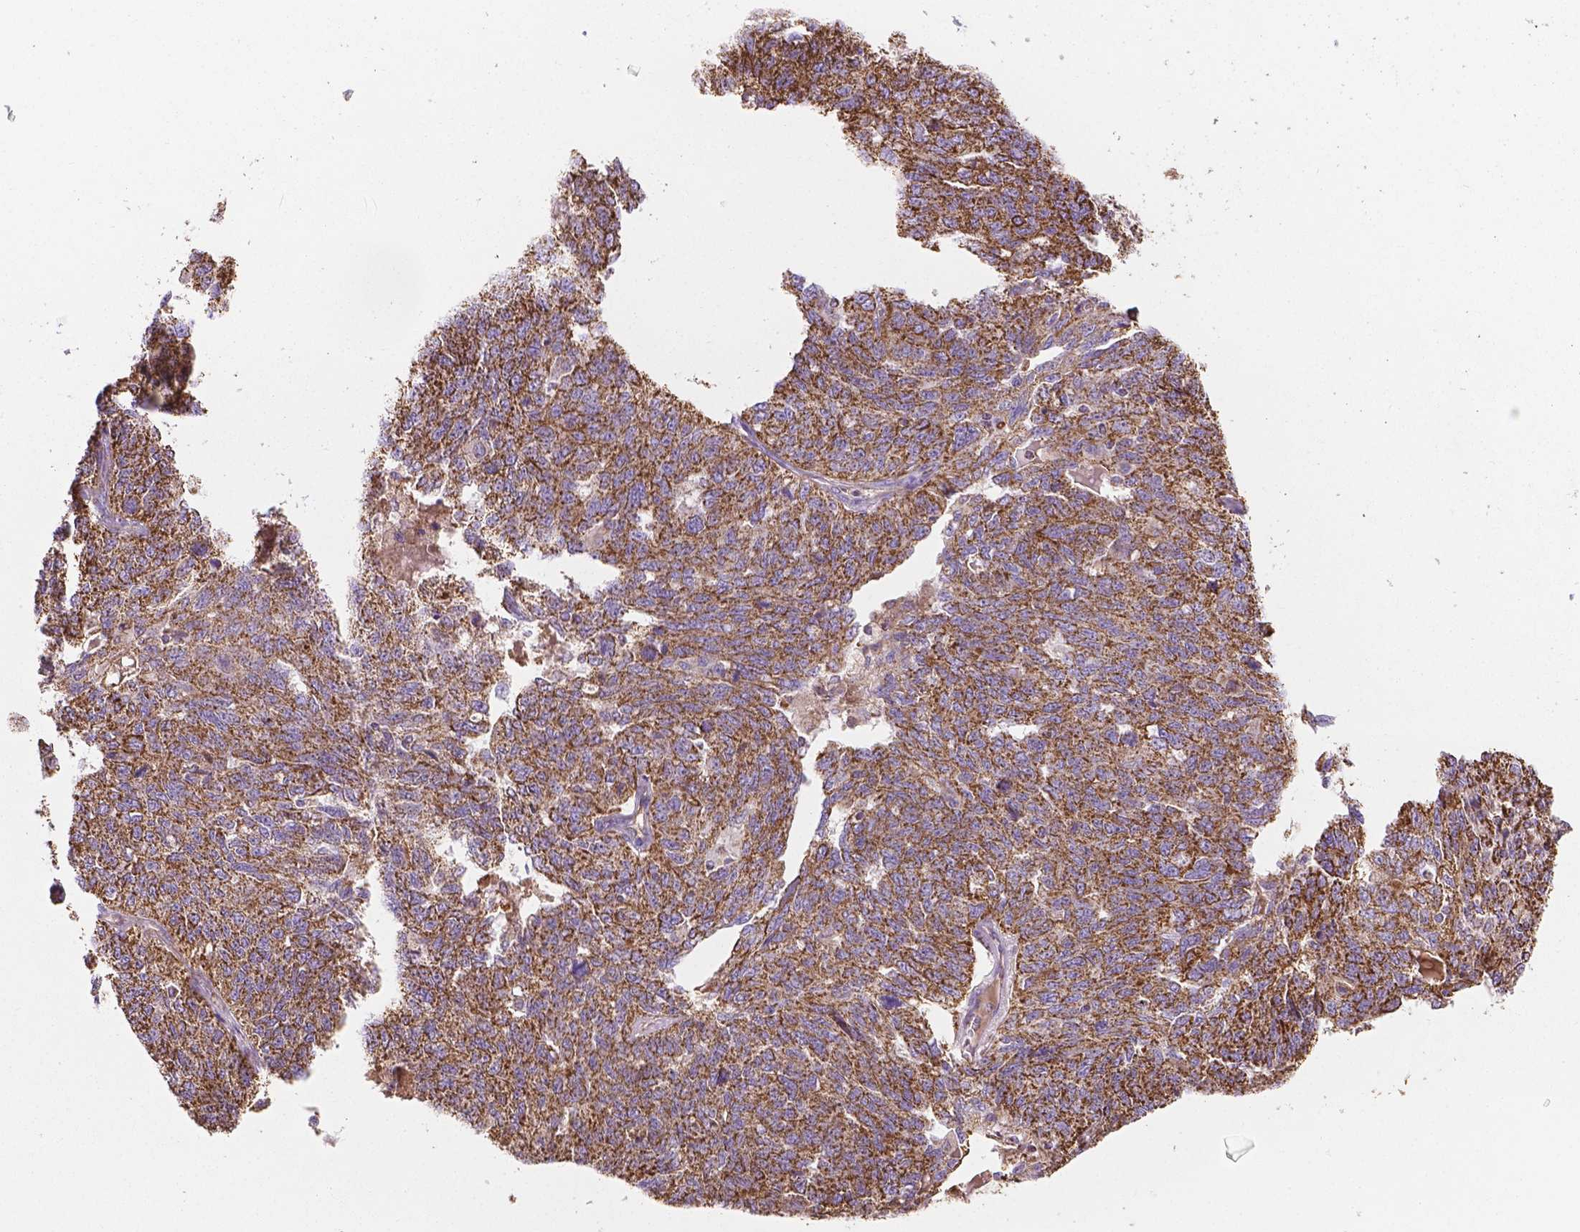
{"staining": {"intensity": "moderate", "quantity": ">75%", "location": "cytoplasmic/membranous"}, "tissue": "ovarian cancer", "cell_type": "Tumor cells", "image_type": "cancer", "snomed": [{"axis": "morphology", "description": "Cystadenocarcinoma, serous, NOS"}, {"axis": "topography", "description": "Ovary"}], "caption": "Protein expression analysis of human ovarian cancer reveals moderate cytoplasmic/membranous positivity in approximately >75% of tumor cells.", "gene": "PIBF1", "patient": {"sex": "female", "age": 71}}